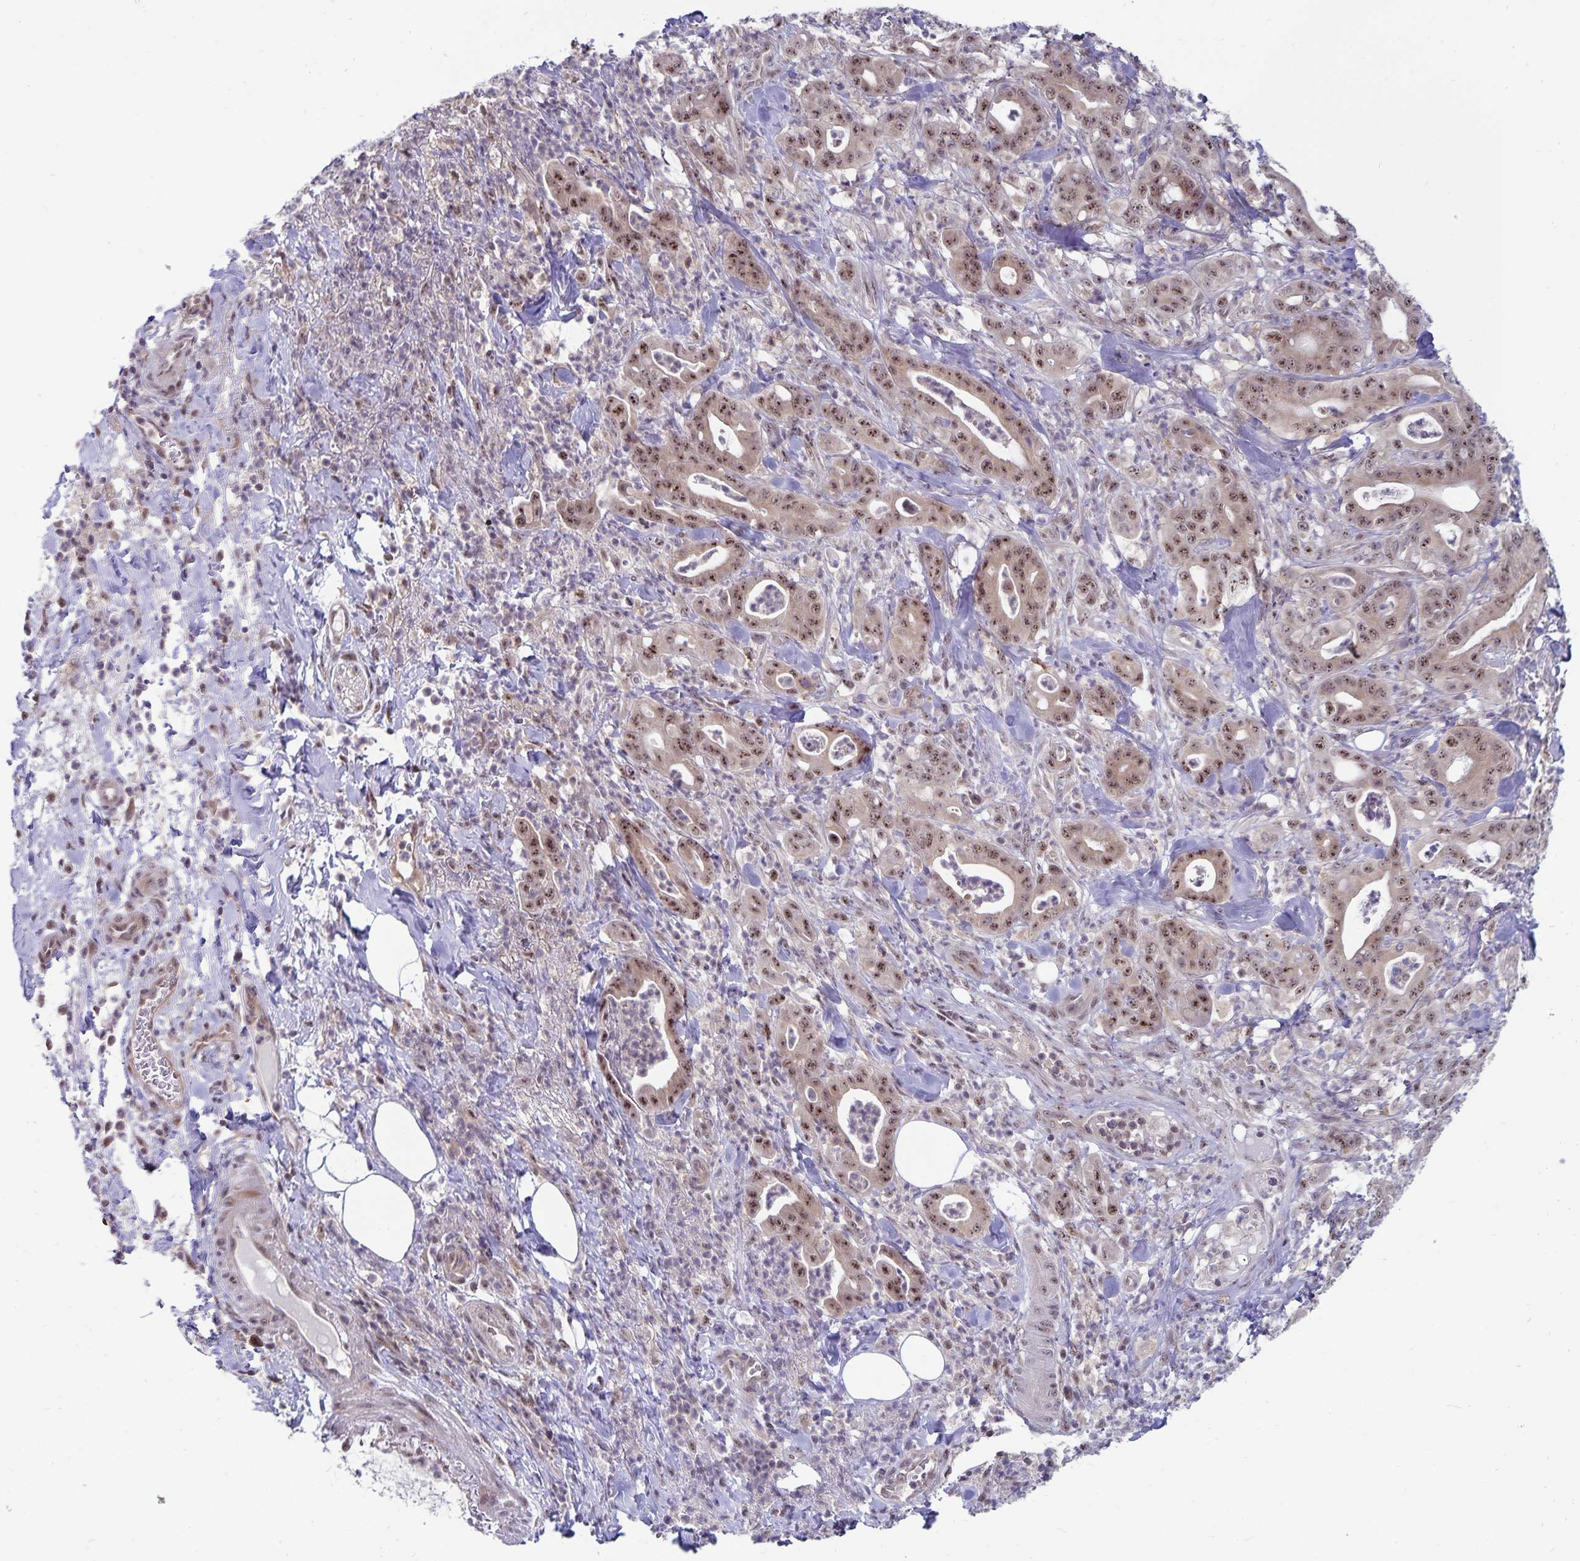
{"staining": {"intensity": "moderate", "quantity": ">75%", "location": "nuclear"}, "tissue": "pancreatic cancer", "cell_type": "Tumor cells", "image_type": "cancer", "snomed": [{"axis": "morphology", "description": "Adenocarcinoma, NOS"}, {"axis": "topography", "description": "Pancreas"}], "caption": "Protein analysis of adenocarcinoma (pancreatic) tissue shows moderate nuclear expression in about >75% of tumor cells.", "gene": "EXOC6B", "patient": {"sex": "male", "age": 71}}